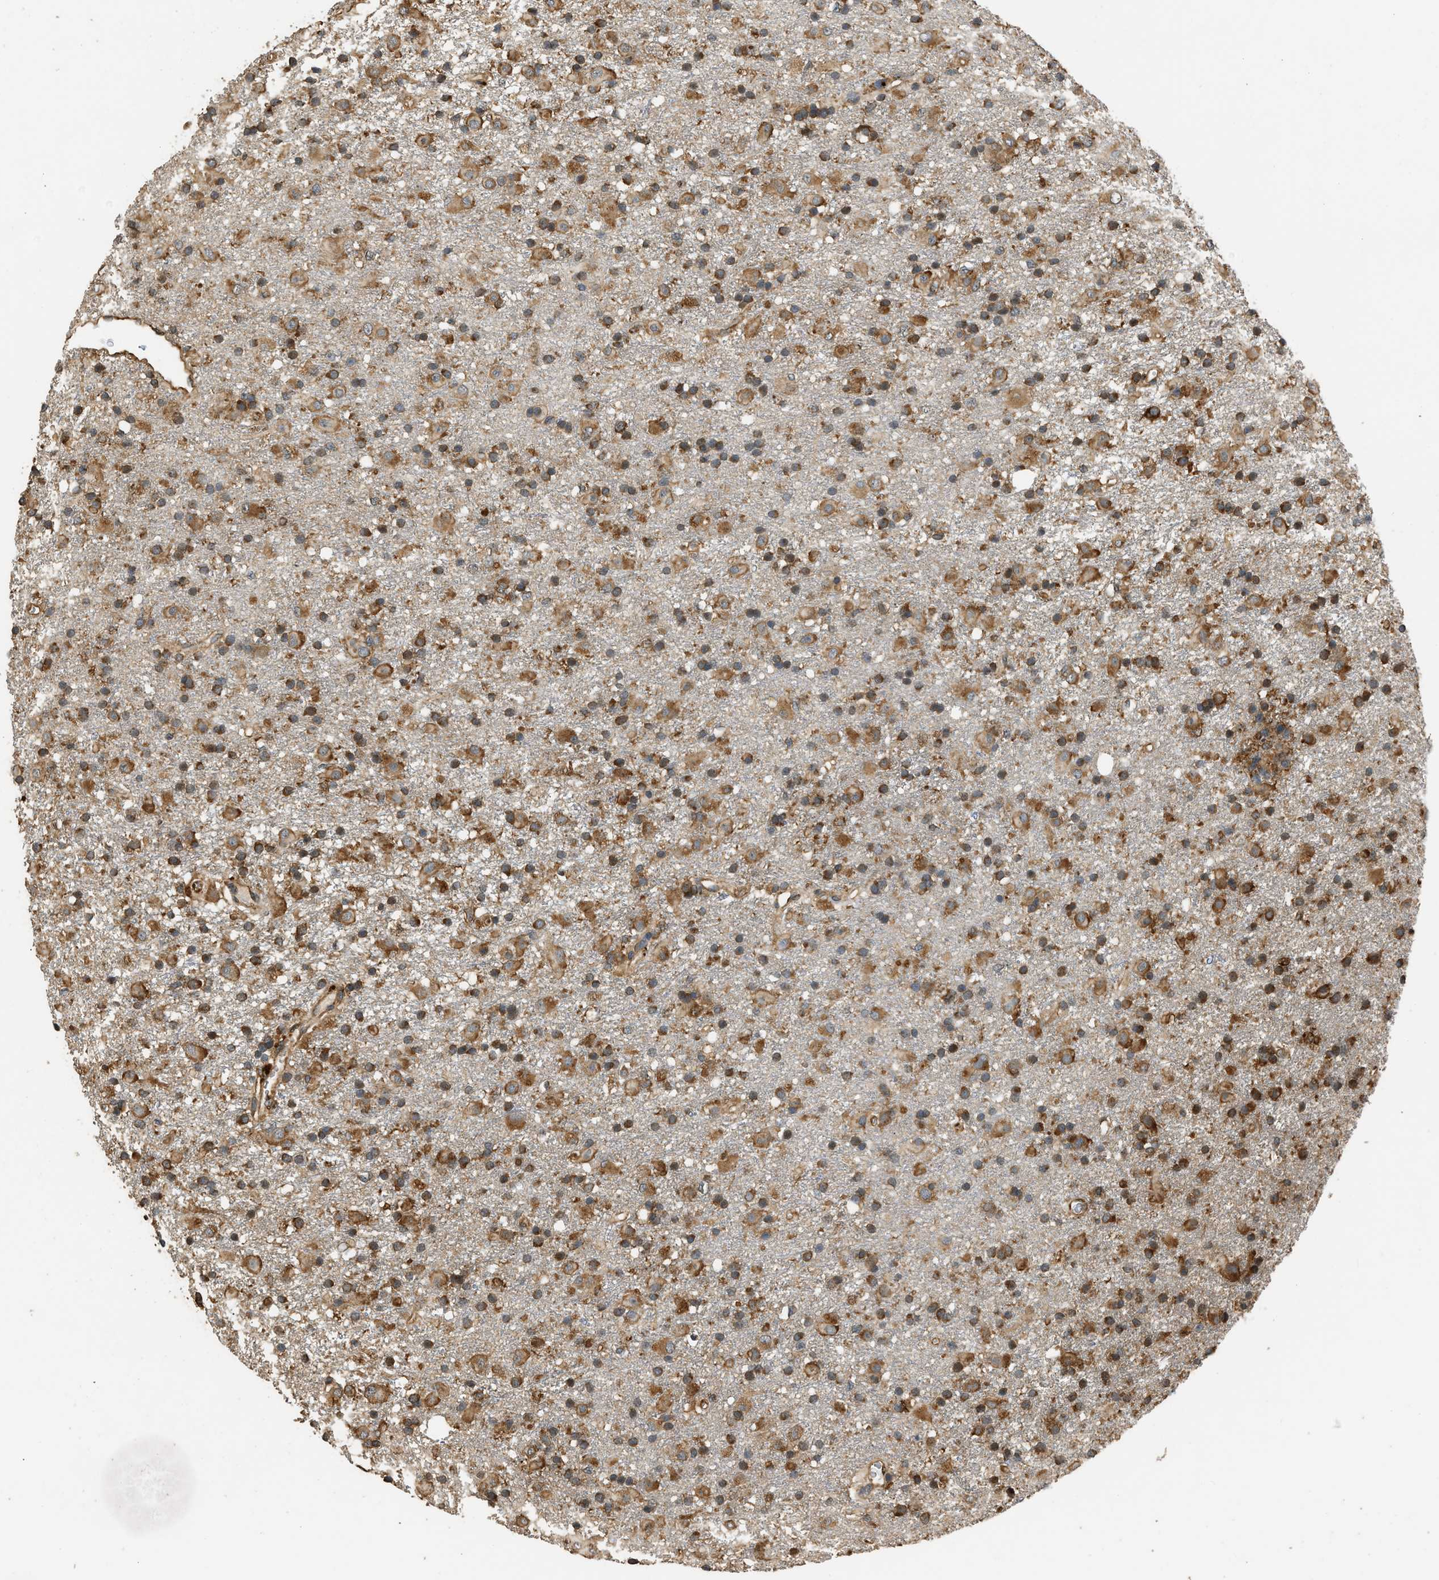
{"staining": {"intensity": "moderate", "quantity": ">75%", "location": "cytoplasmic/membranous"}, "tissue": "glioma", "cell_type": "Tumor cells", "image_type": "cancer", "snomed": [{"axis": "morphology", "description": "Glioma, malignant, Low grade"}, {"axis": "topography", "description": "Brain"}], "caption": "Immunohistochemistry (IHC) staining of glioma, which demonstrates medium levels of moderate cytoplasmic/membranous positivity in about >75% of tumor cells indicating moderate cytoplasmic/membranous protein staining. The staining was performed using DAB (3,3'-diaminobenzidine) (brown) for protein detection and nuclei were counterstained in hematoxylin (blue).", "gene": "SLC36A4", "patient": {"sex": "male", "age": 65}}